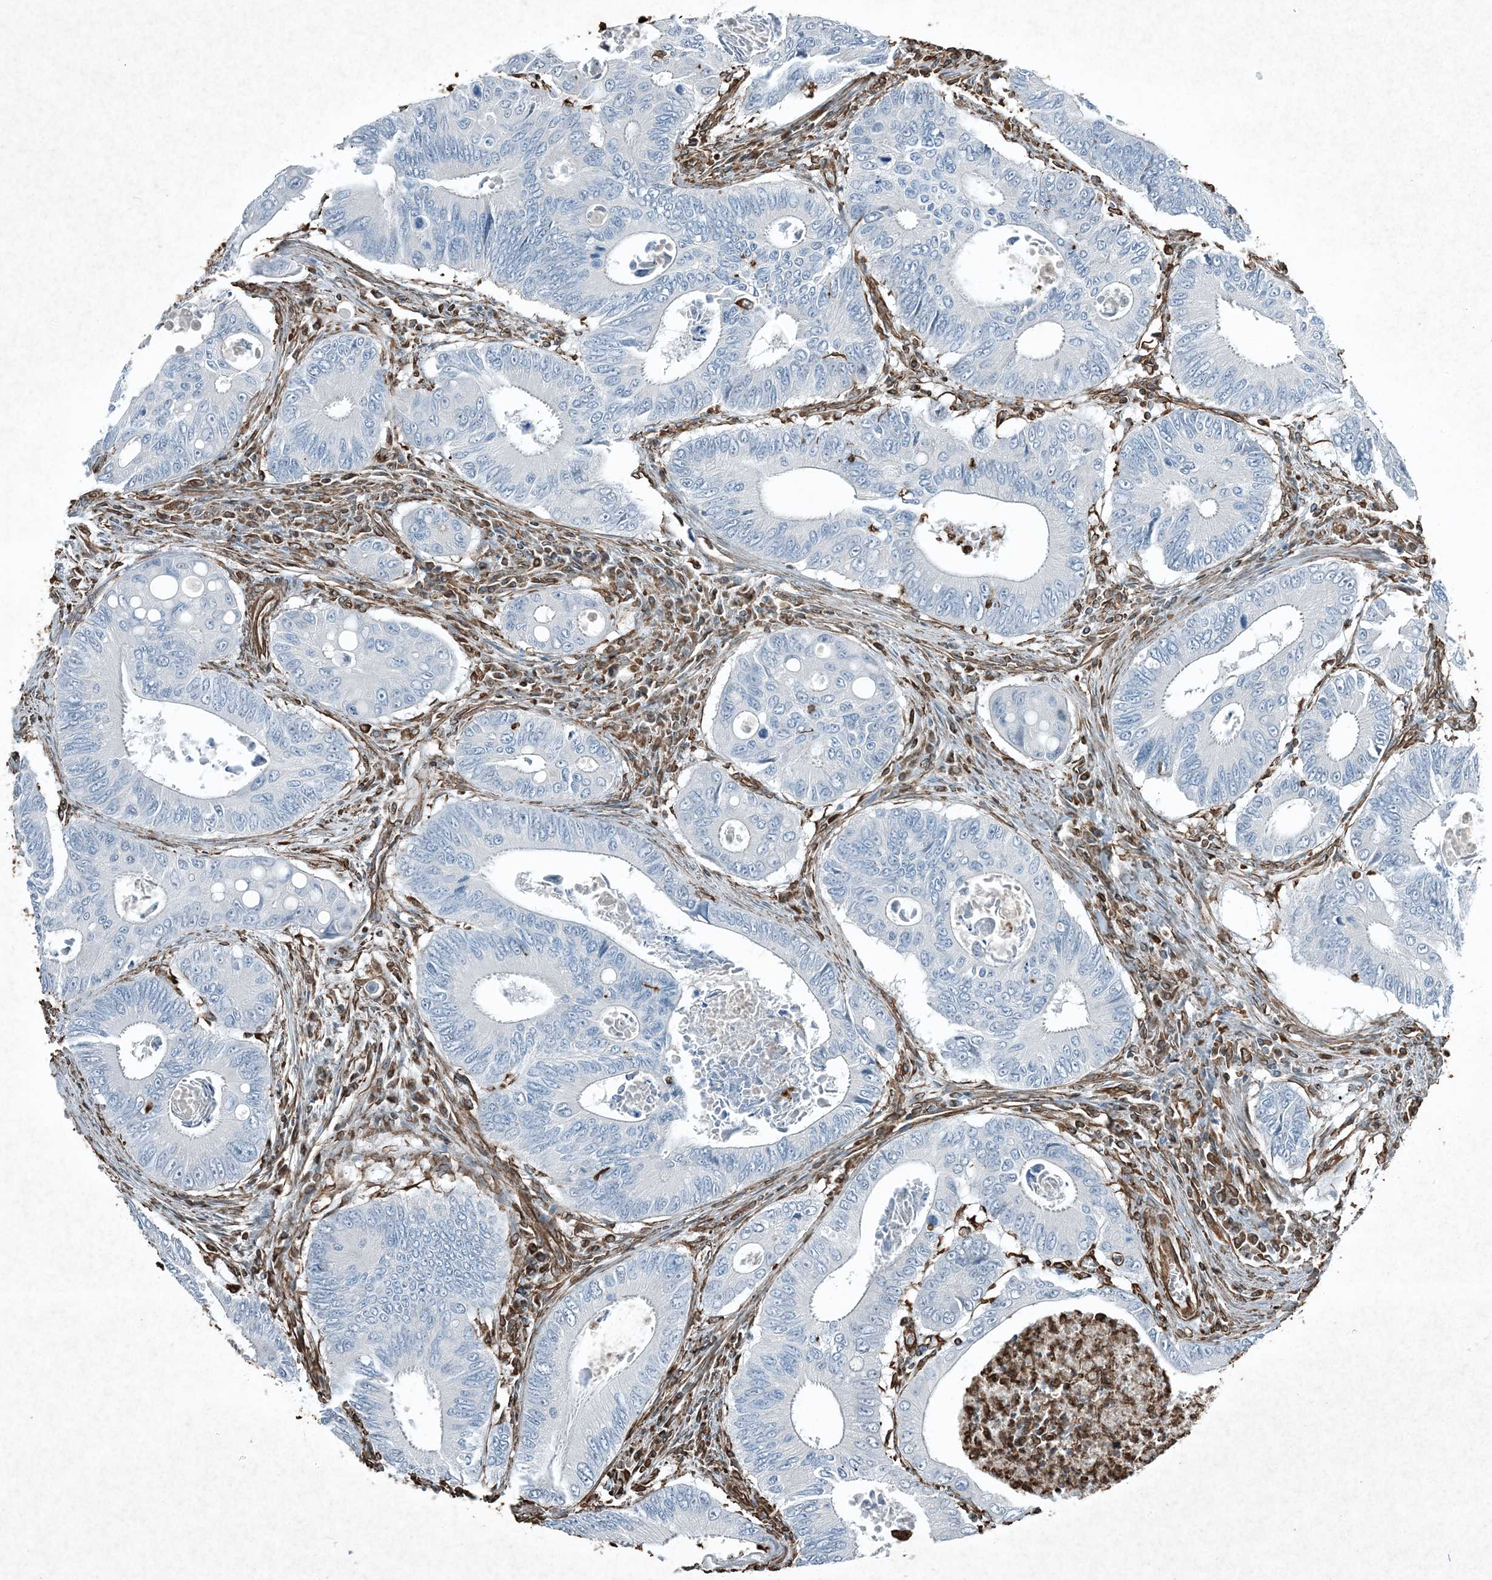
{"staining": {"intensity": "negative", "quantity": "none", "location": "none"}, "tissue": "colorectal cancer", "cell_type": "Tumor cells", "image_type": "cancer", "snomed": [{"axis": "morphology", "description": "Inflammation, NOS"}, {"axis": "morphology", "description": "Adenocarcinoma, NOS"}, {"axis": "topography", "description": "Colon"}], "caption": "IHC image of human adenocarcinoma (colorectal) stained for a protein (brown), which demonstrates no positivity in tumor cells.", "gene": "RYK", "patient": {"sex": "male", "age": 72}}